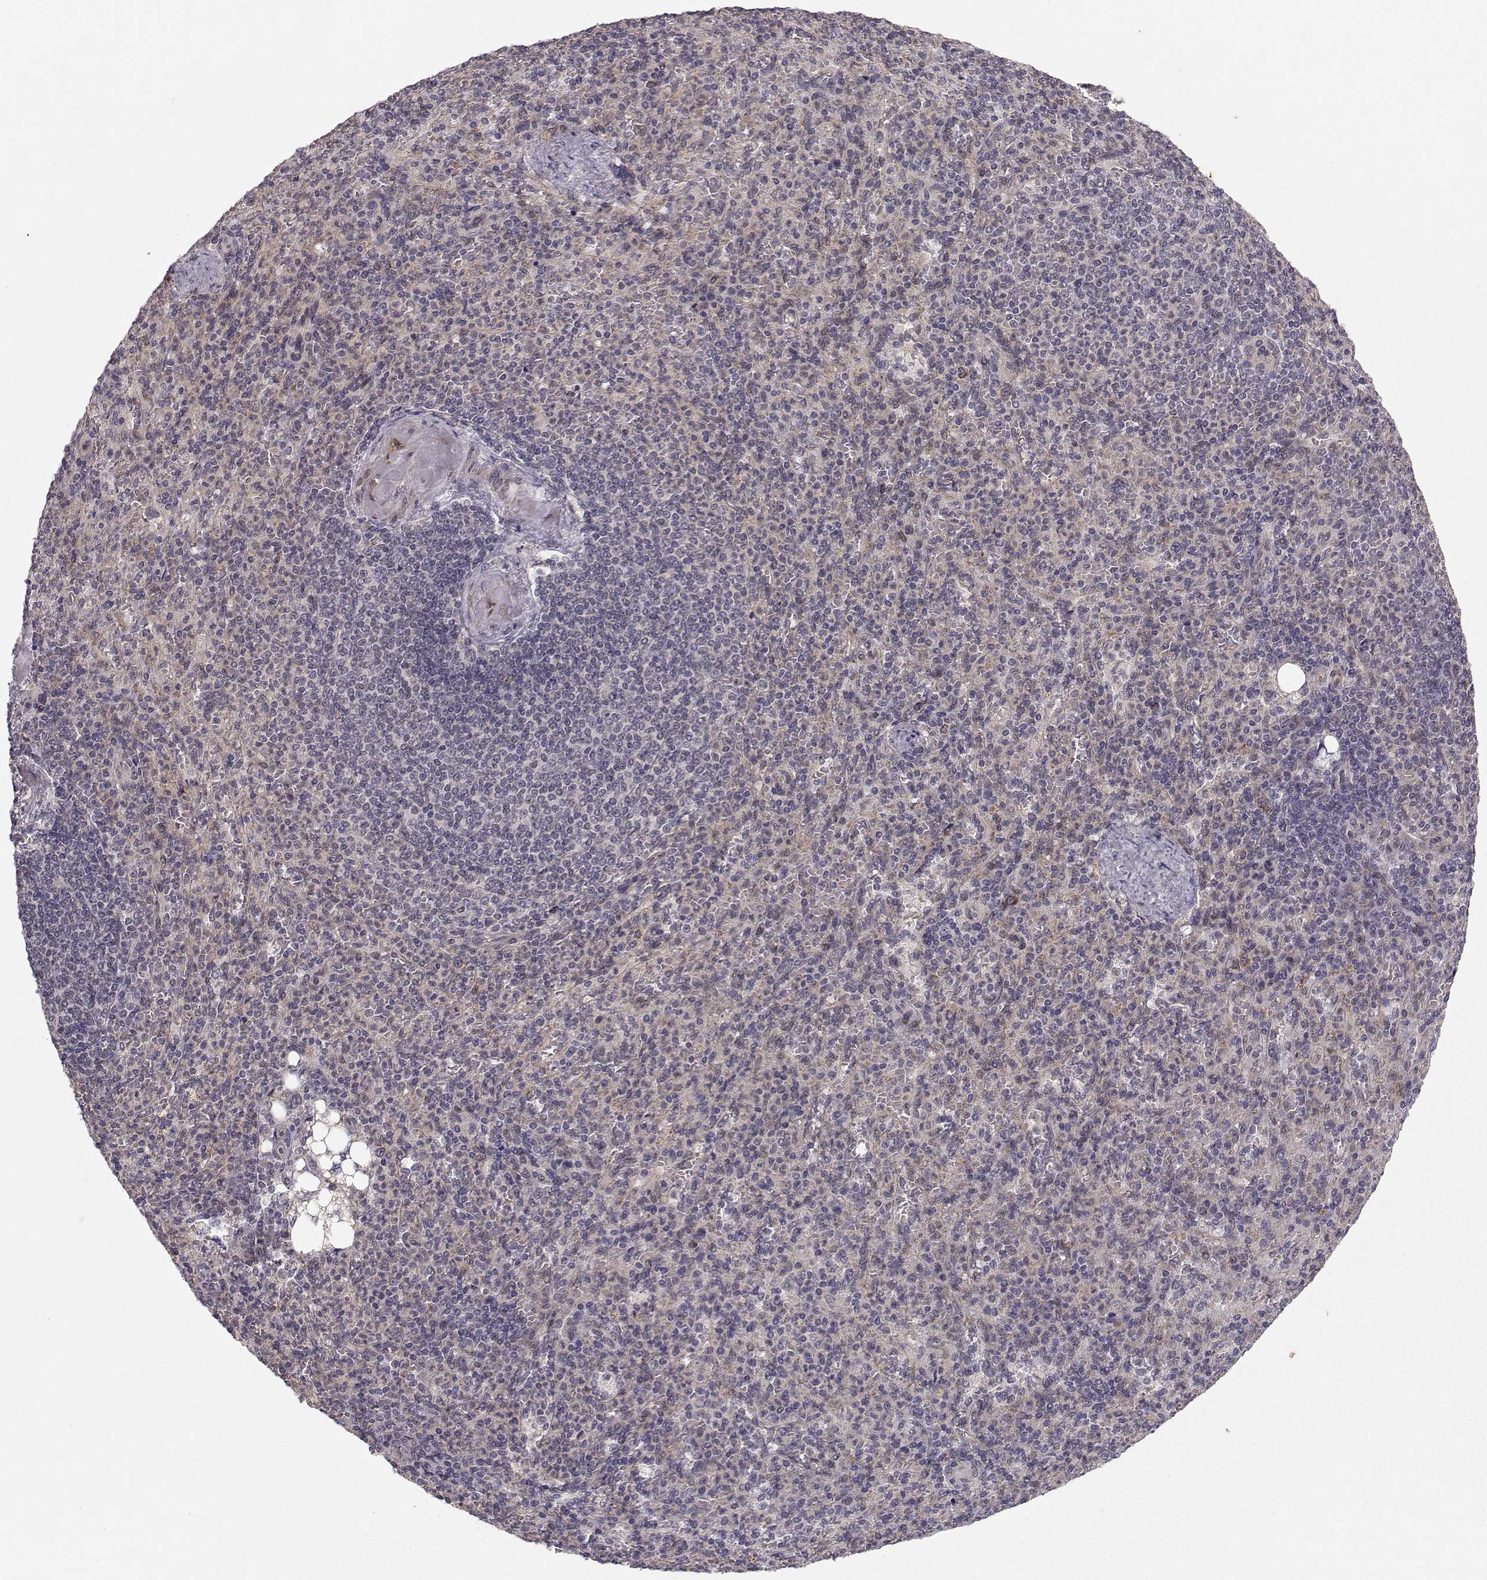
{"staining": {"intensity": "negative", "quantity": "none", "location": "none"}, "tissue": "spleen", "cell_type": "Cells in red pulp", "image_type": "normal", "snomed": [{"axis": "morphology", "description": "Normal tissue, NOS"}, {"axis": "topography", "description": "Spleen"}], "caption": "Micrograph shows no protein positivity in cells in red pulp of unremarkable spleen.", "gene": "APC", "patient": {"sex": "female", "age": 74}}